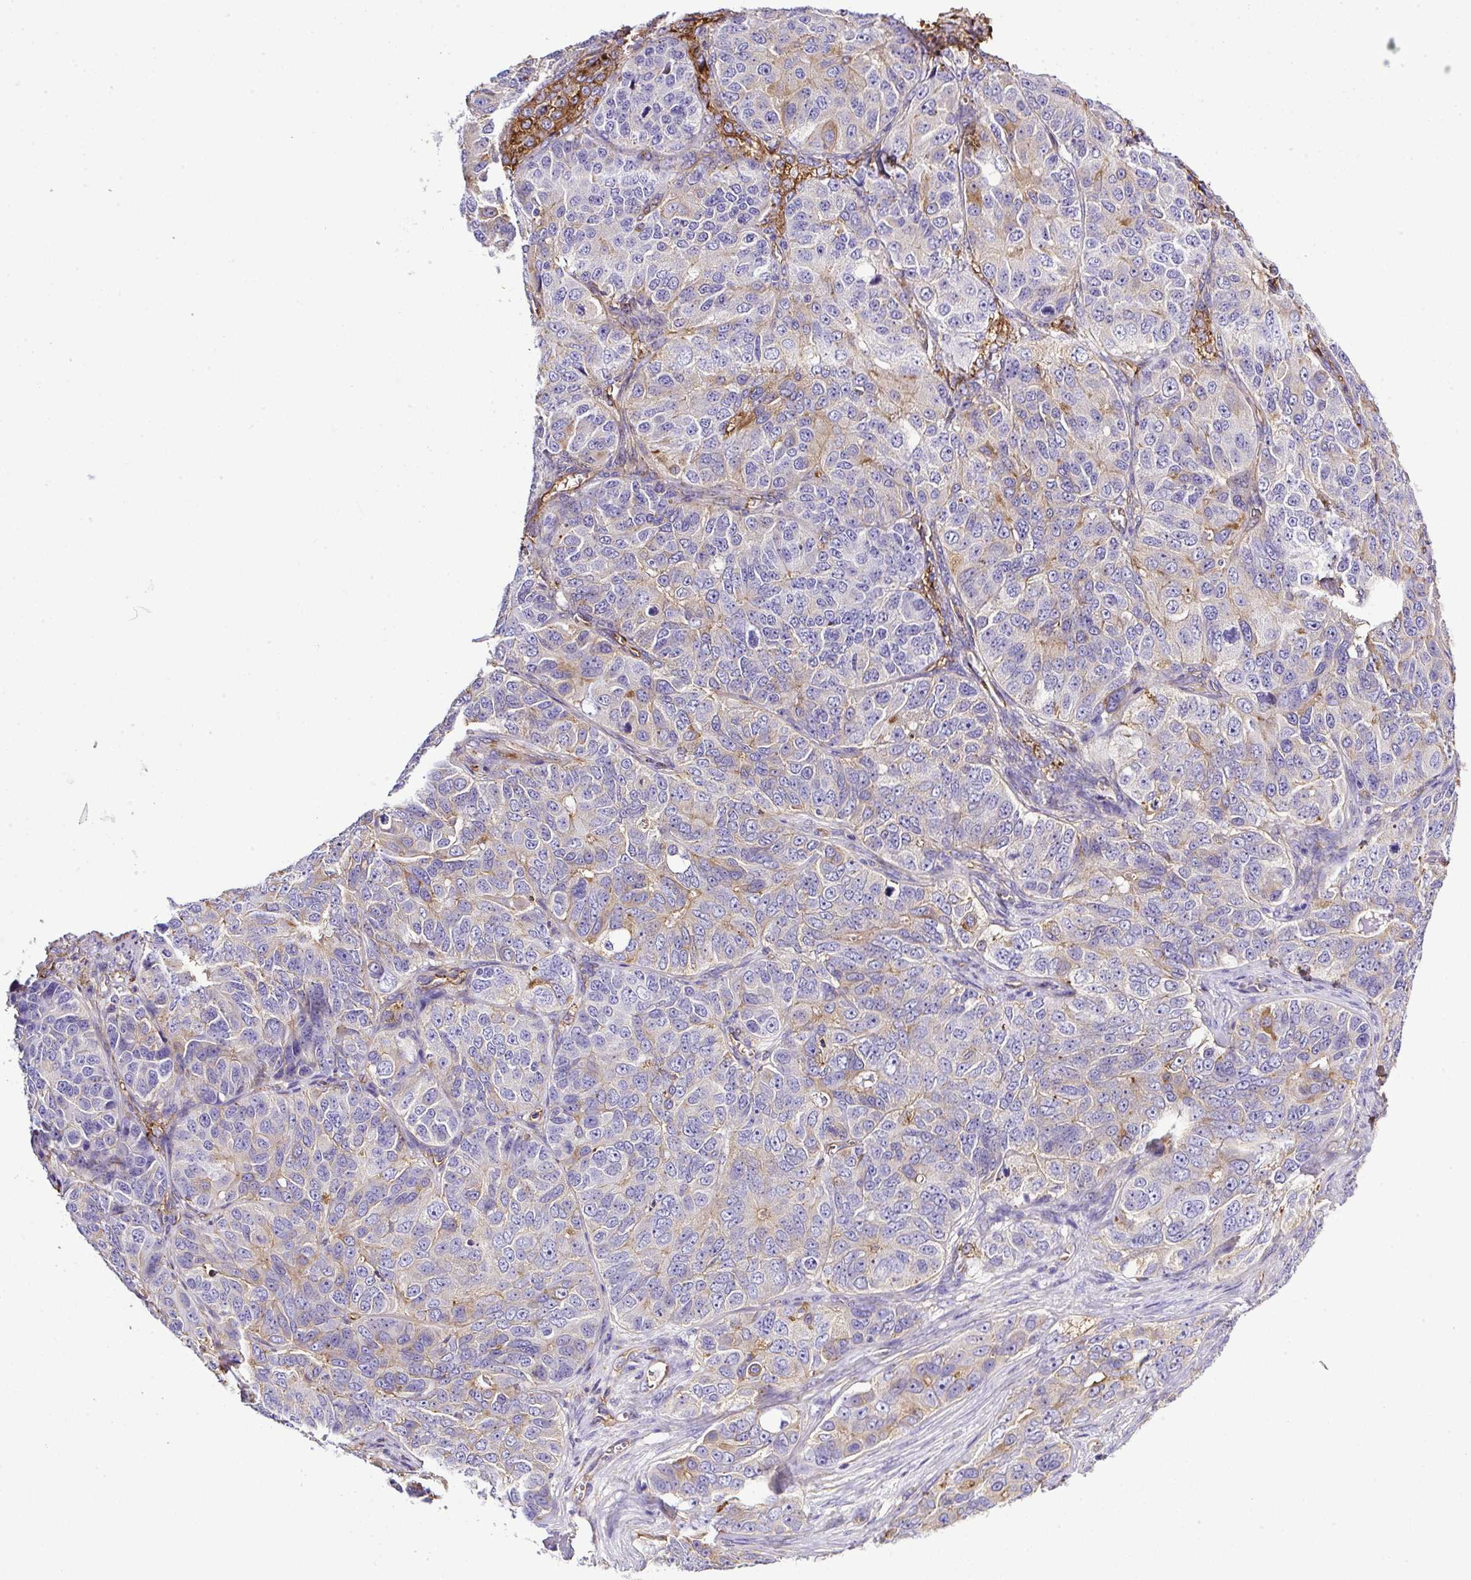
{"staining": {"intensity": "moderate", "quantity": "<25%", "location": "cytoplasmic/membranous"}, "tissue": "ovarian cancer", "cell_type": "Tumor cells", "image_type": "cancer", "snomed": [{"axis": "morphology", "description": "Carcinoma, endometroid"}, {"axis": "topography", "description": "Ovary"}], "caption": "The image reveals staining of ovarian cancer (endometroid carcinoma), revealing moderate cytoplasmic/membranous protein staining (brown color) within tumor cells. Using DAB (3,3'-diaminobenzidine) (brown) and hematoxylin (blue) stains, captured at high magnification using brightfield microscopy.", "gene": "MAGEB5", "patient": {"sex": "female", "age": 51}}